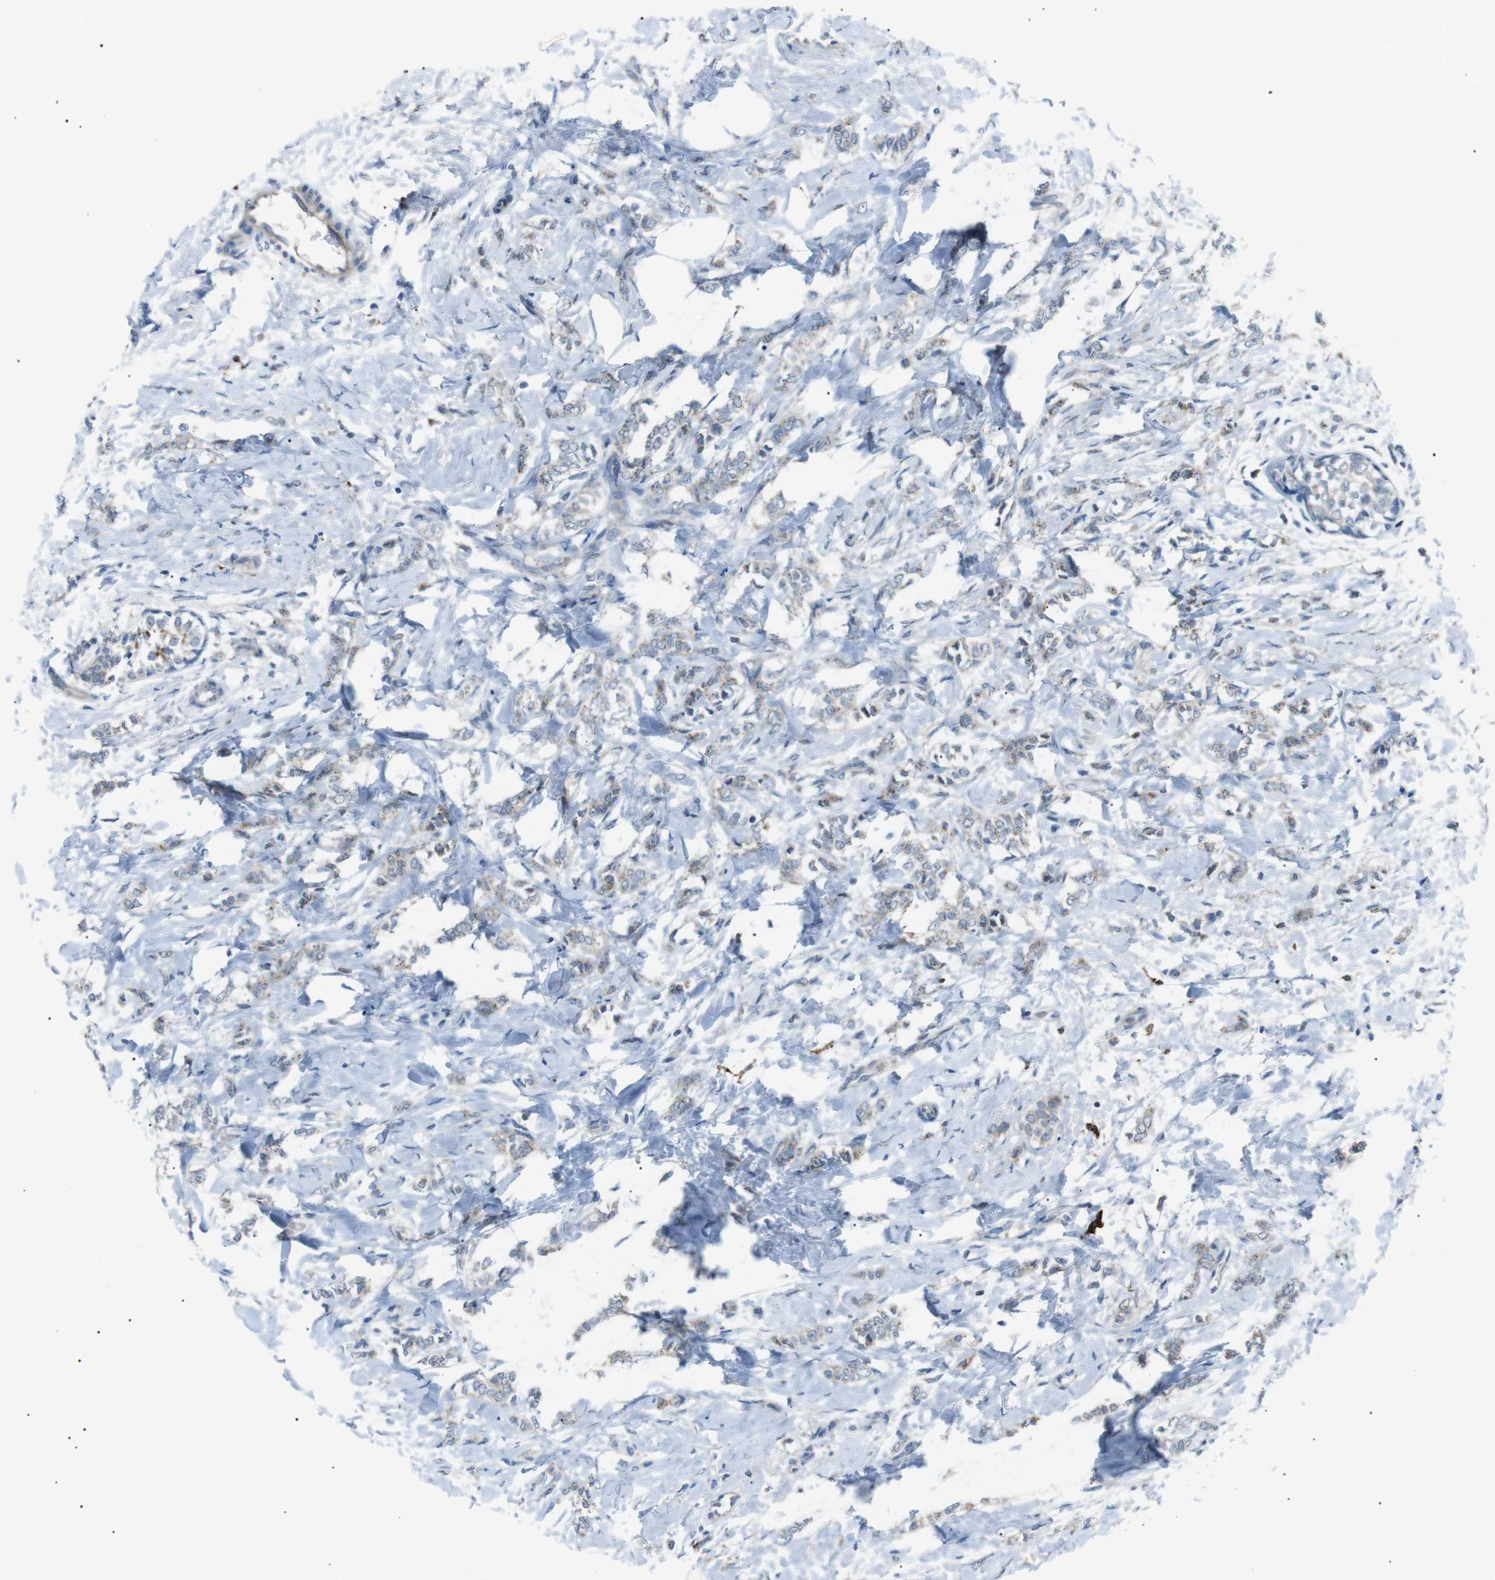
{"staining": {"intensity": "weak", "quantity": "25%-75%", "location": "cytoplasmic/membranous"}, "tissue": "breast cancer", "cell_type": "Tumor cells", "image_type": "cancer", "snomed": [{"axis": "morphology", "description": "Lobular carcinoma, in situ"}, {"axis": "morphology", "description": "Lobular carcinoma"}, {"axis": "topography", "description": "Breast"}], "caption": "Breast cancer (lobular carcinoma) stained with DAB (3,3'-diaminobenzidine) immunohistochemistry shows low levels of weak cytoplasmic/membranous positivity in about 25%-75% of tumor cells.", "gene": "B4GALNT2", "patient": {"sex": "female", "age": 41}}